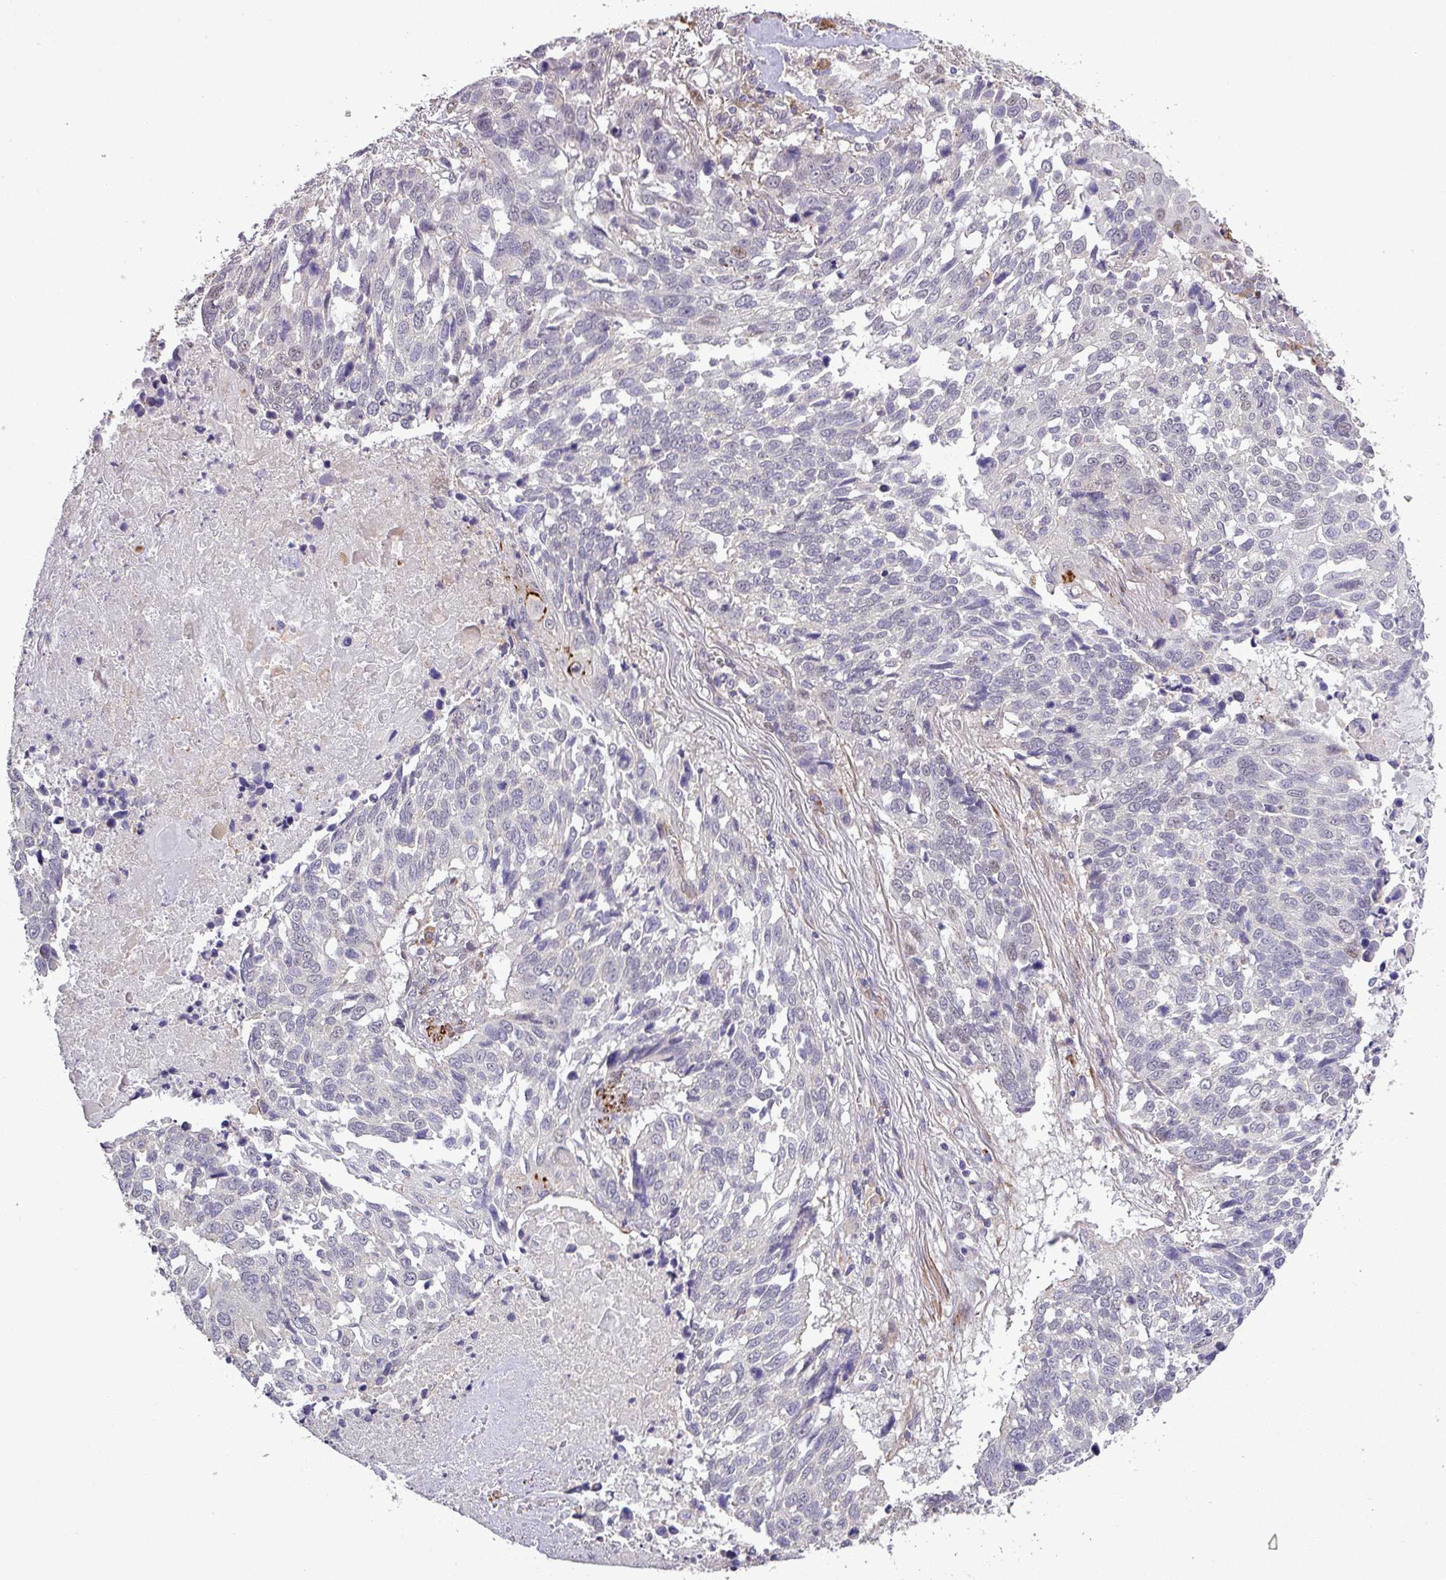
{"staining": {"intensity": "negative", "quantity": "none", "location": "none"}, "tissue": "lung cancer", "cell_type": "Tumor cells", "image_type": "cancer", "snomed": [{"axis": "morphology", "description": "Squamous cell carcinoma, NOS"}, {"axis": "topography", "description": "Lung"}], "caption": "DAB immunohistochemical staining of lung squamous cell carcinoma exhibits no significant positivity in tumor cells.", "gene": "TPRA1", "patient": {"sex": "male", "age": 62}}